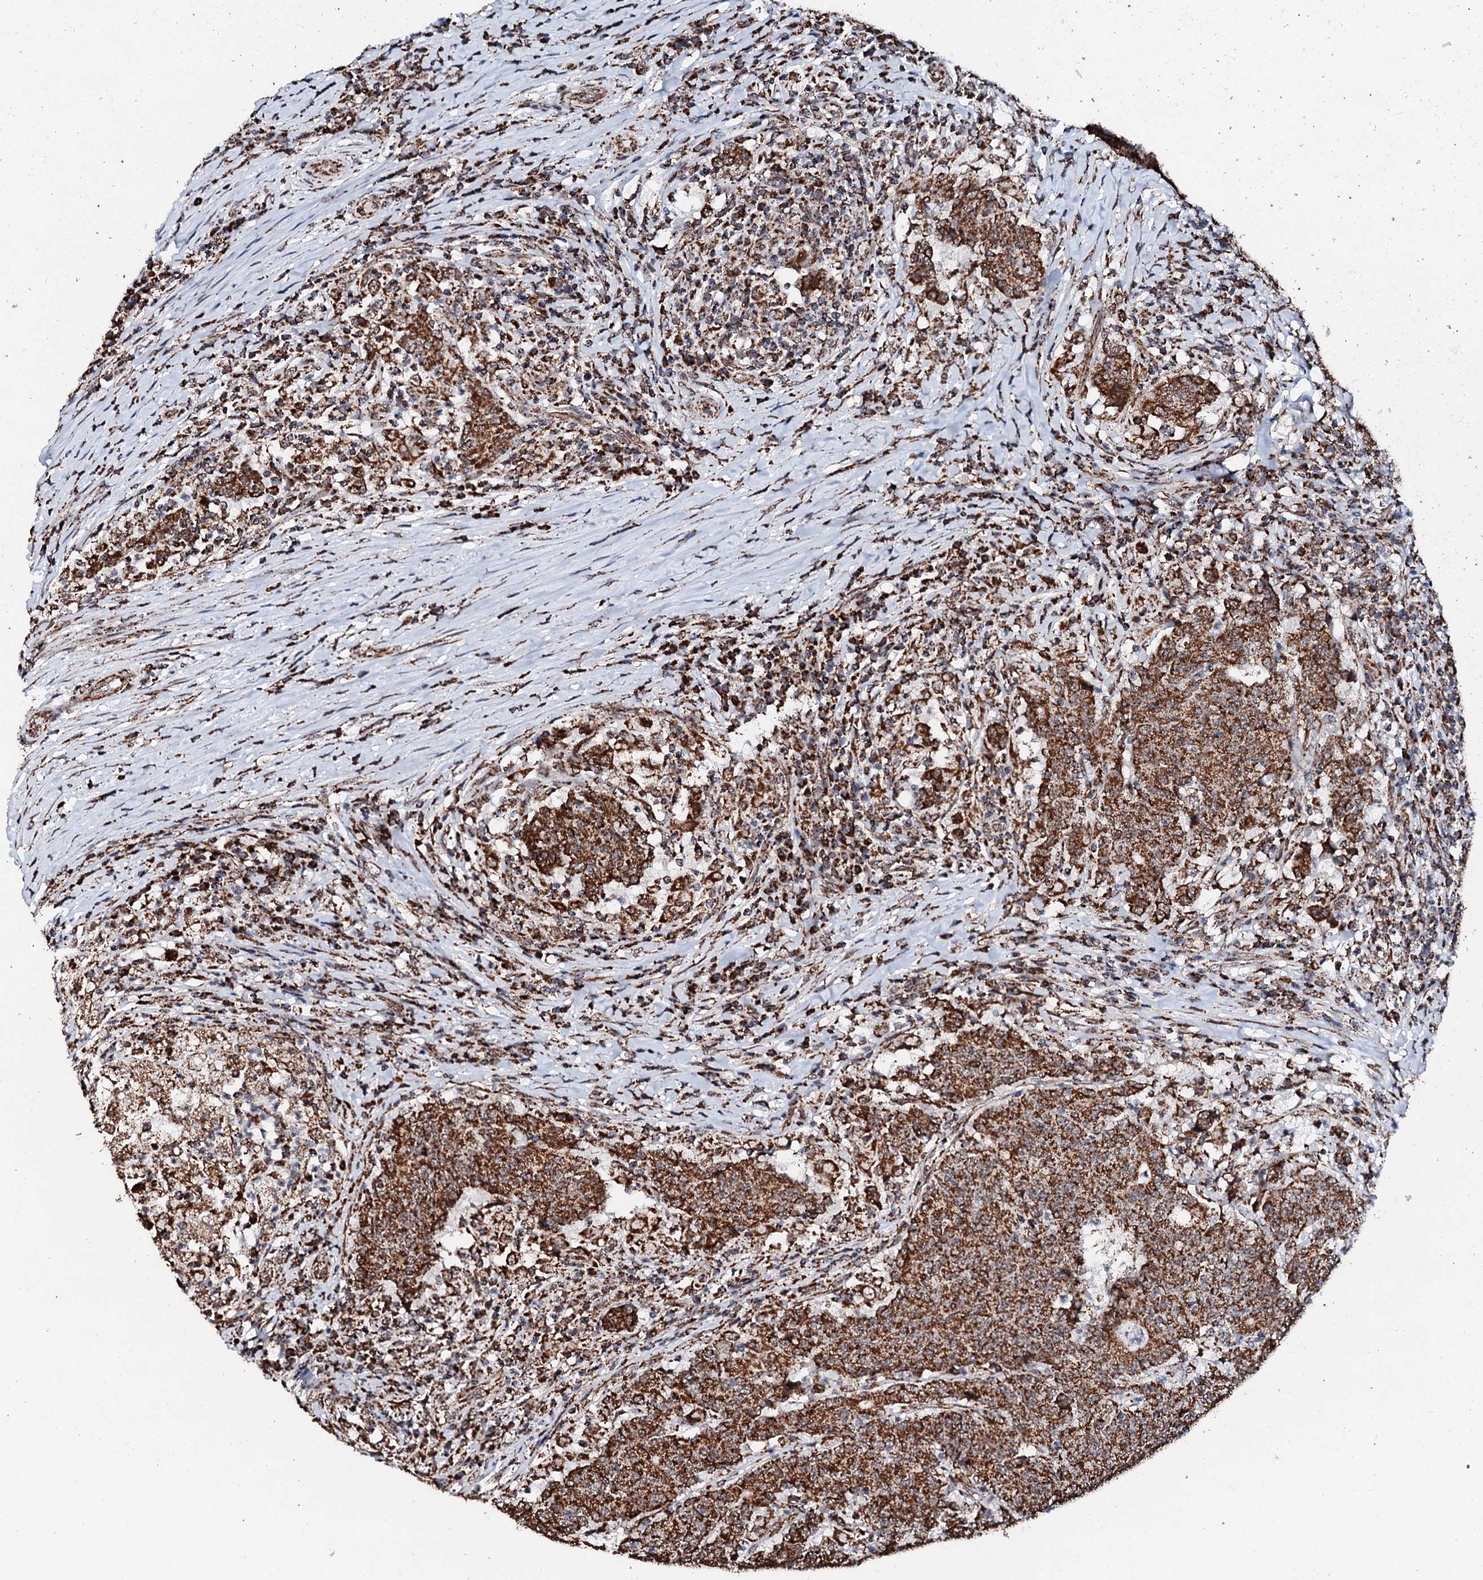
{"staining": {"intensity": "strong", "quantity": ">75%", "location": "cytoplasmic/membranous"}, "tissue": "colorectal cancer", "cell_type": "Tumor cells", "image_type": "cancer", "snomed": [{"axis": "morphology", "description": "Adenocarcinoma, NOS"}, {"axis": "topography", "description": "Colon"}], "caption": "Adenocarcinoma (colorectal) stained with a protein marker shows strong staining in tumor cells.", "gene": "SECISBP2L", "patient": {"sex": "female", "age": 75}}